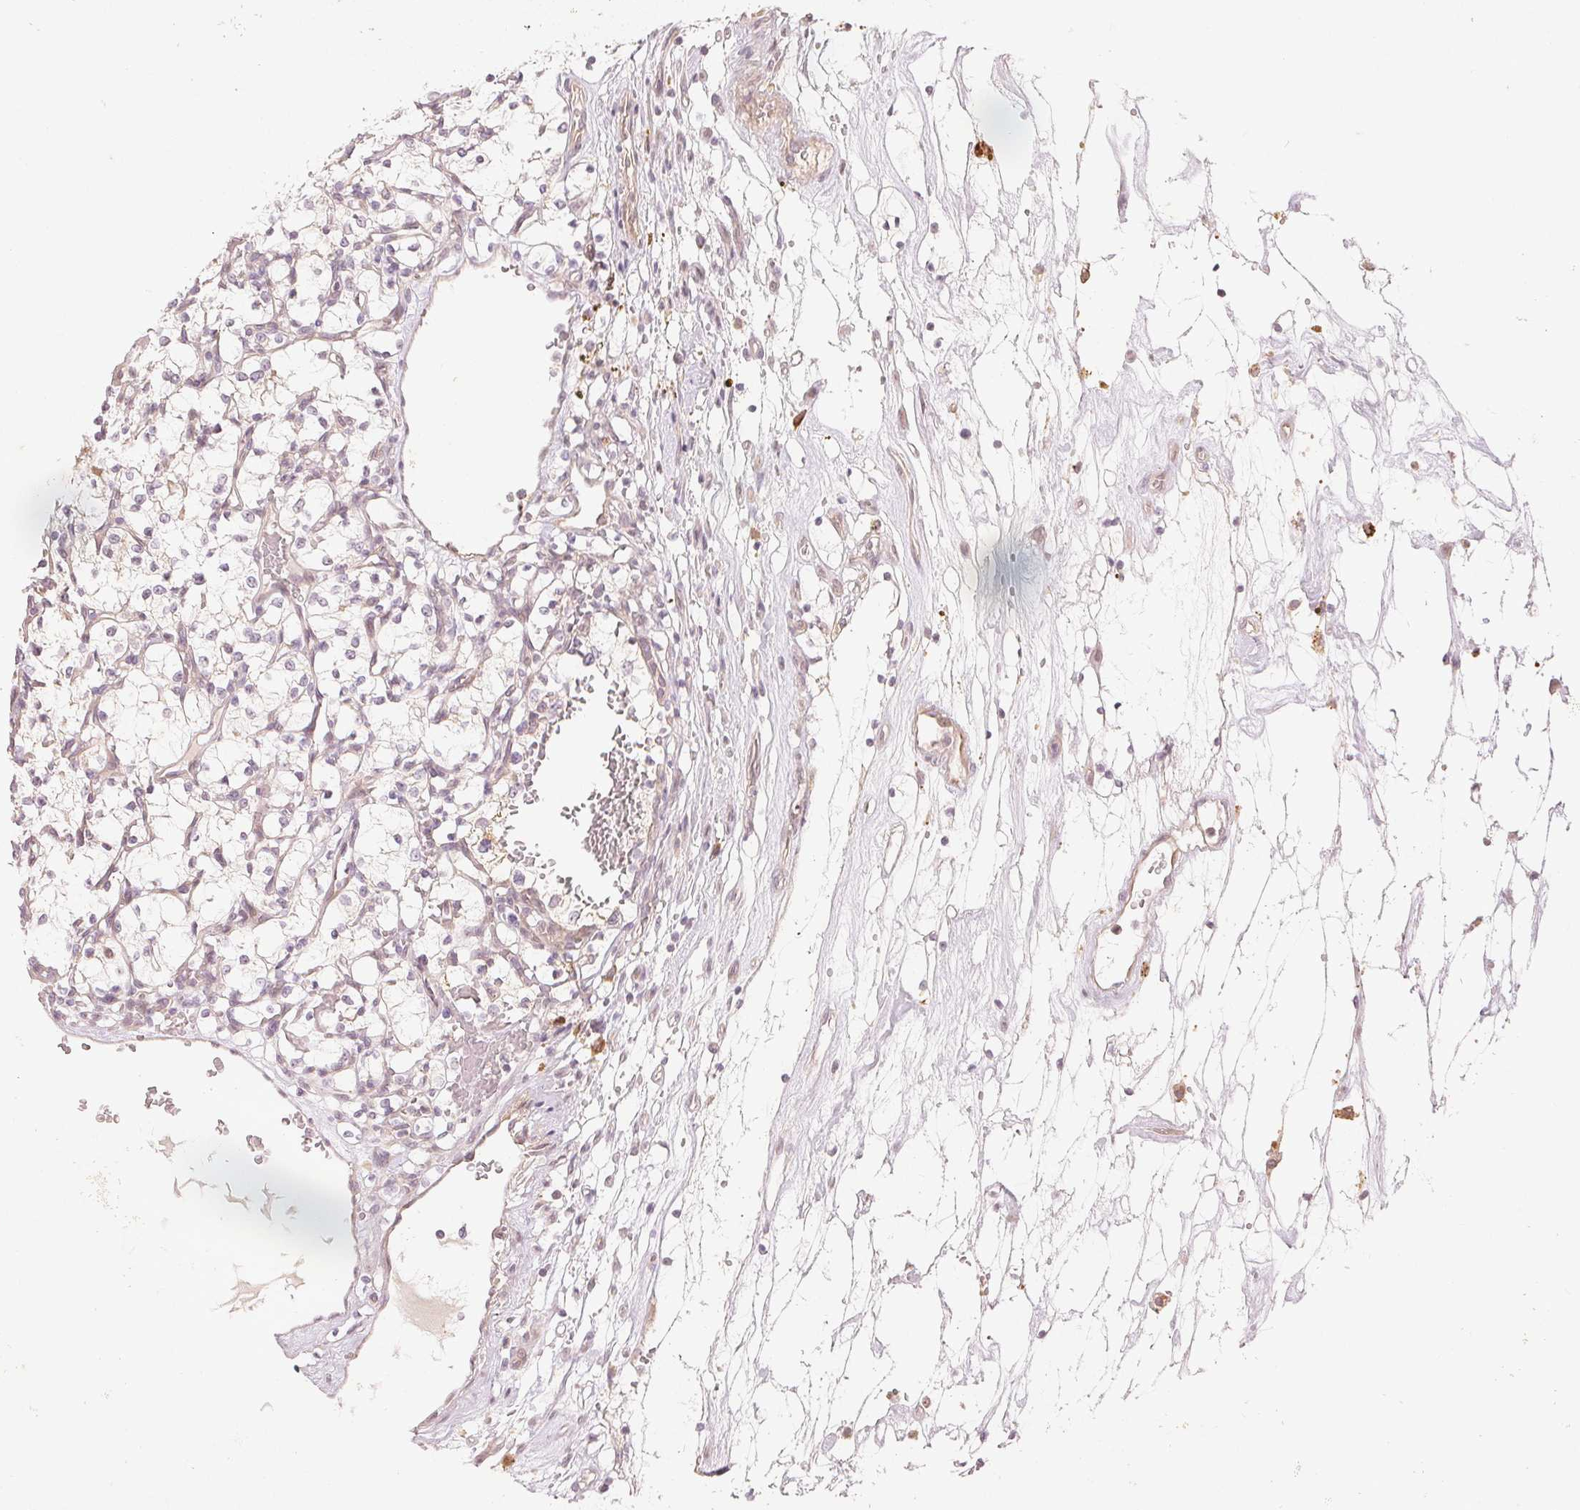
{"staining": {"intensity": "negative", "quantity": "none", "location": "none"}, "tissue": "renal cancer", "cell_type": "Tumor cells", "image_type": "cancer", "snomed": [{"axis": "morphology", "description": "Adenocarcinoma, NOS"}, {"axis": "topography", "description": "Kidney"}], "caption": "There is no significant staining in tumor cells of renal adenocarcinoma.", "gene": "DENND2C", "patient": {"sex": "female", "age": 69}}